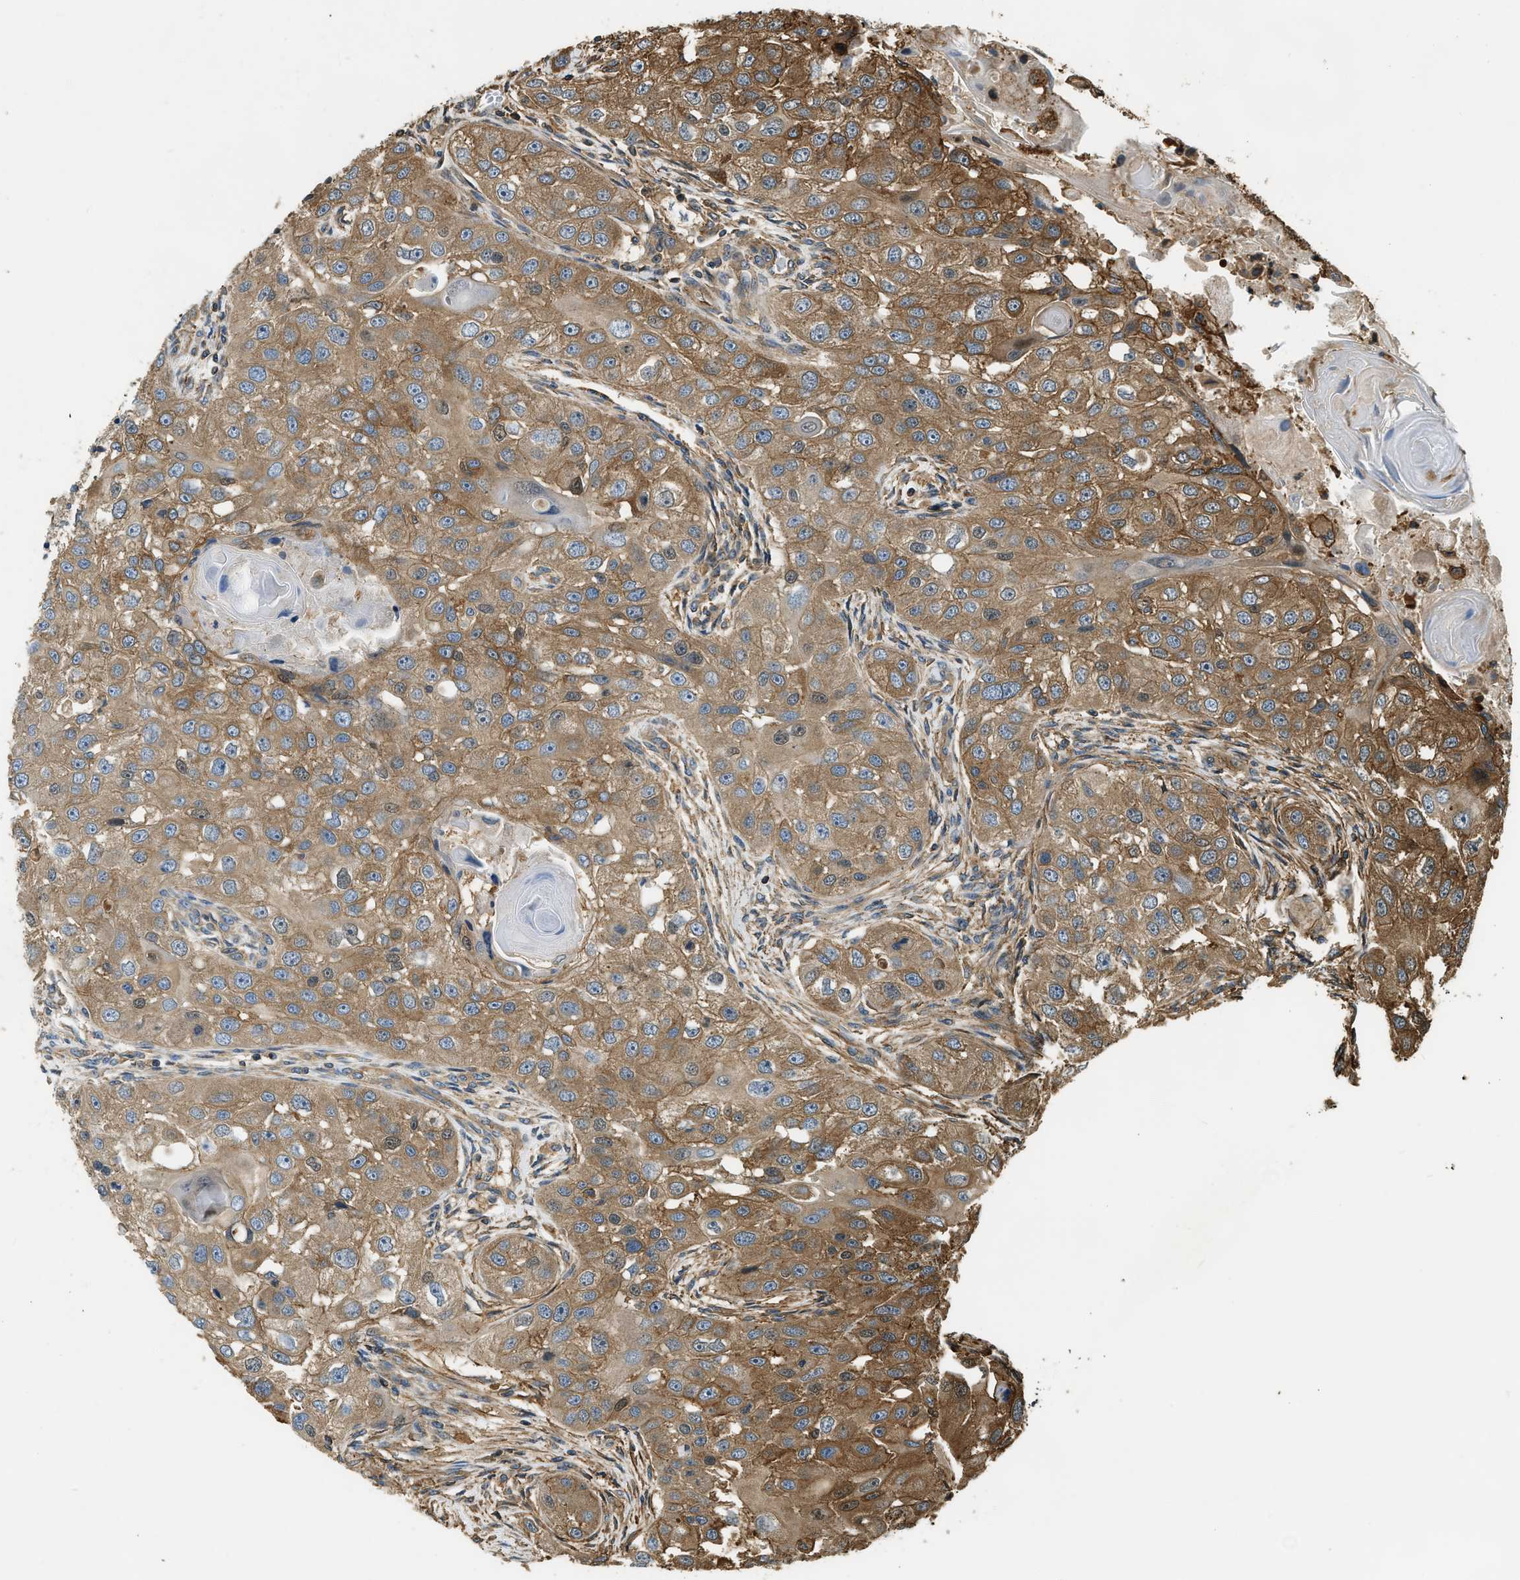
{"staining": {"intensity": "moderate", "quantity": ">75%", "location": "cytoplasmic/membranous"}, "tissue": "head and neck cancer", "cell_type": "Tumor cells", "image_type": "cancer", "snomed": [{"axis": "morphology", "description": "Normal tissue, NOS"}, {"axis": "morphology", "description": "Squamous cell carcinoma, NOS"}, {"axis": "topography", "description": "Skeletal muscle"}, {"axis": "topography", "description": "Head-Neck"}], "caption": "Moderate cytoplasmic/membranous positivity is appreciated in approximately >75% of tumor cells in head and neck squamous cell carcinoma.", "gene": "YARS1", "patient": {"sex": "male", "age": 51}}